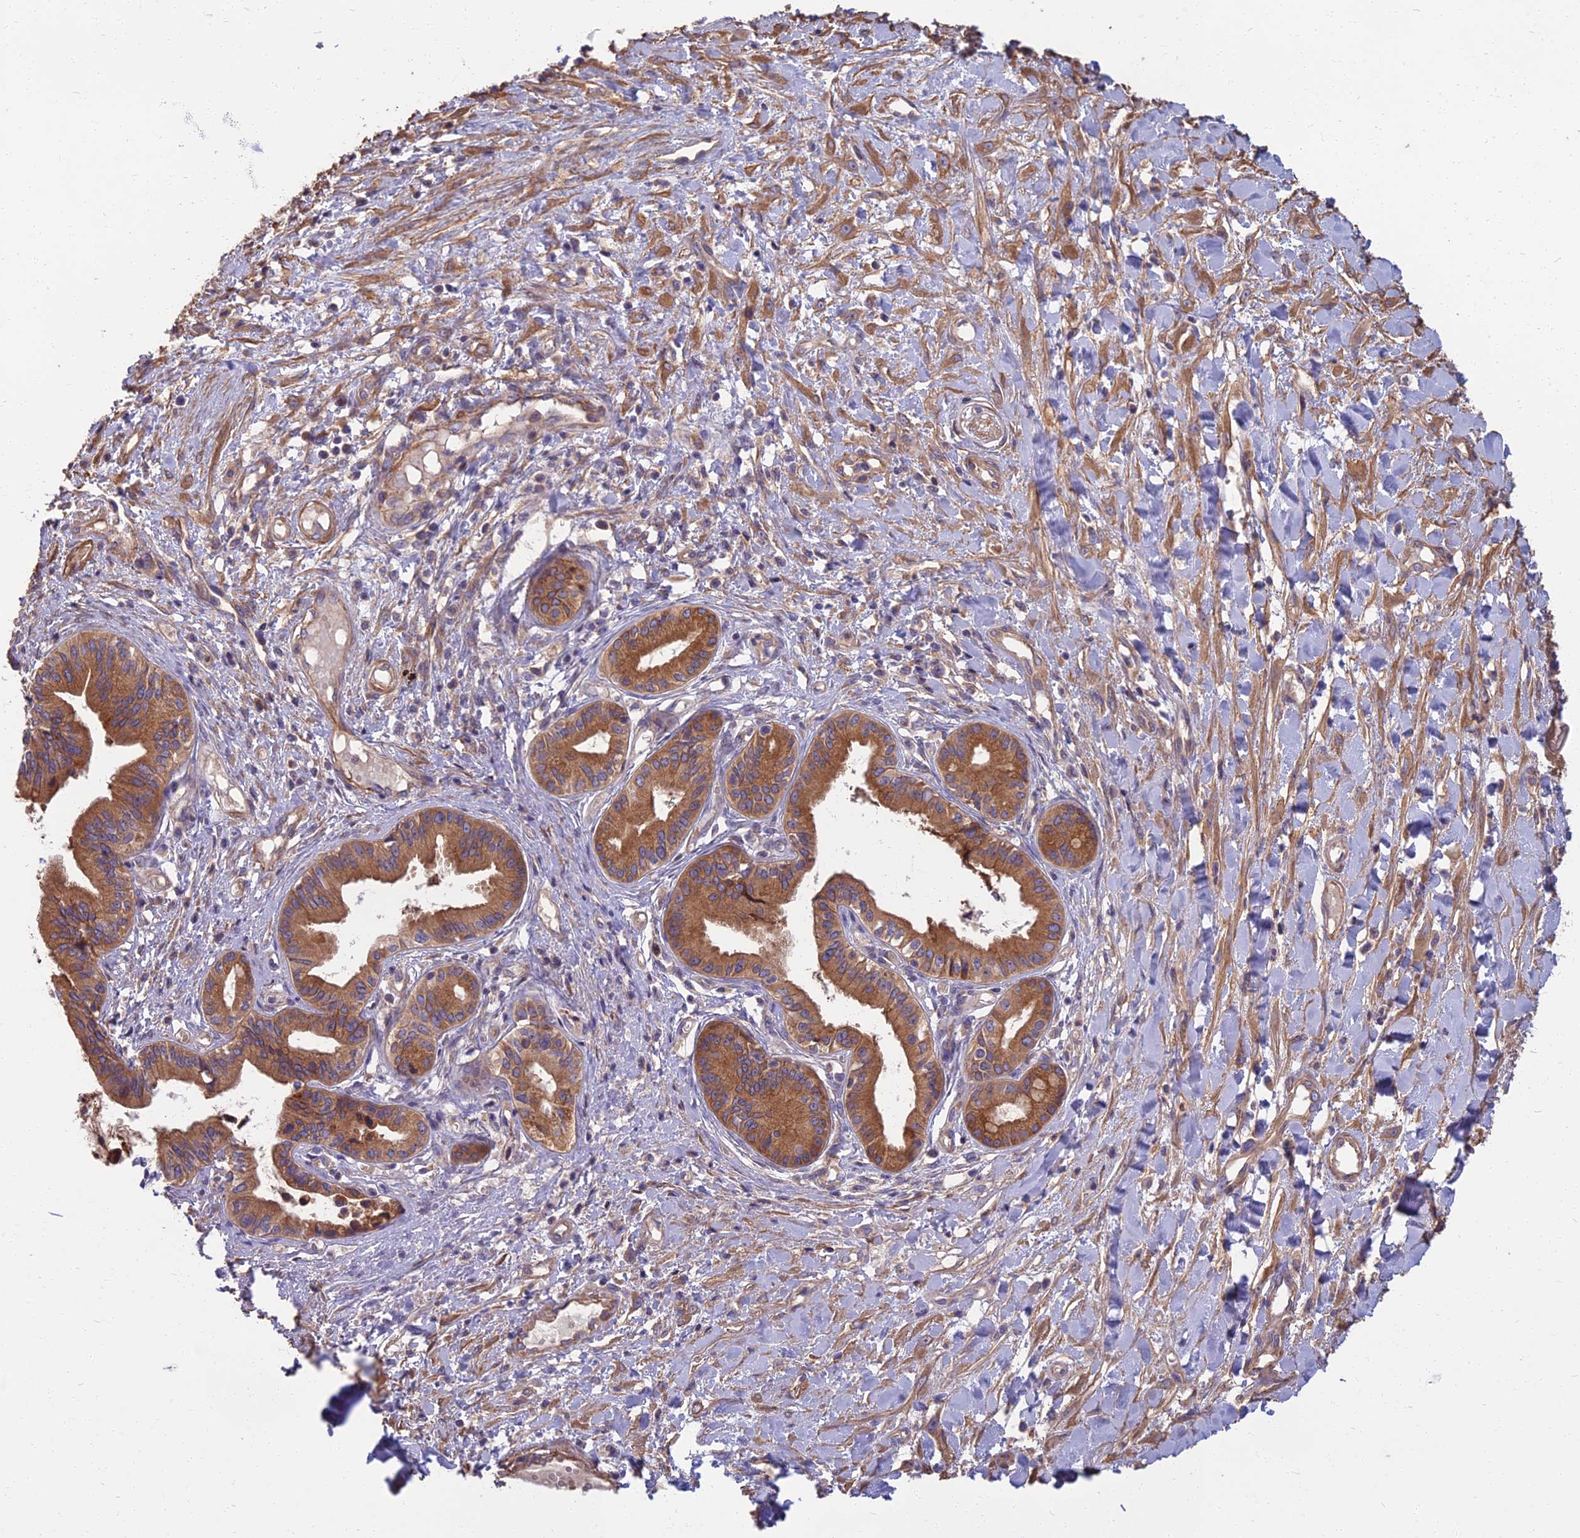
{"staining": {"intensity": "moderate", "quantity": ">75%", "location": "cytoplasmic/membranous"}, "tissue": "pancreatic cancer", "cell_type": "Tumor cells", "image_type": "cancer", "snomed": [{"axis": "morphology", "description": "Adenocarcinoma, NOS"}, {"axis": "topography", "description": "Pancreas"}], "caption": "This photomicrograph reveals IHC staining of adenocarcinoma (pancreatic), with medium moderate cytoplasmic/membranous staining in approximately >75% of tumor cells.", "gene": "WDR24", "patient": {"sex": "female", "age": 50}}